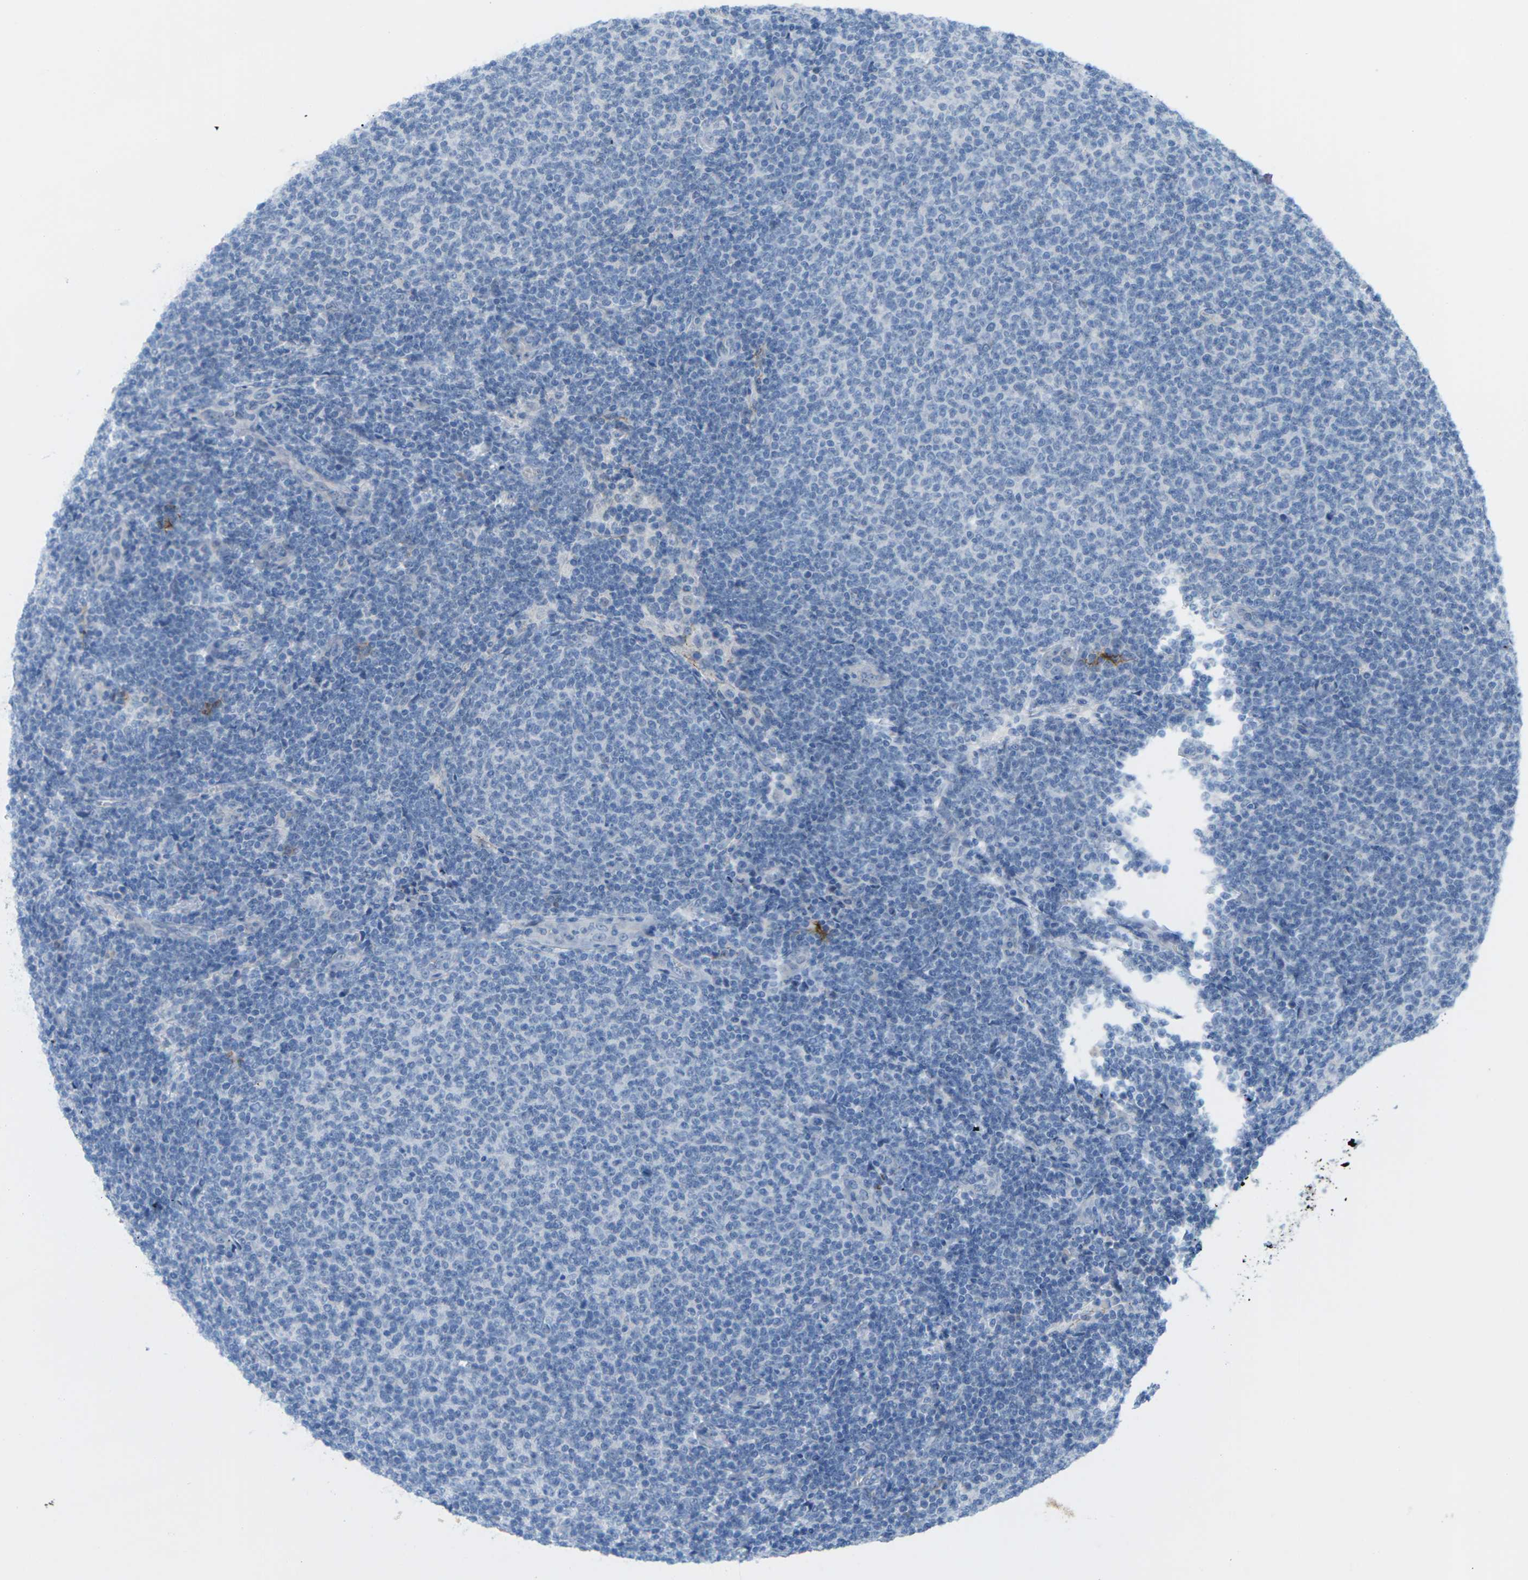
{"staining": {"intensity": "negative", "quantity": "none", "location": "none"}, "tissue": "lymphoma", "cell_type": "Tumor cells", "image_type": "cancer", "snomed": [{"axis": "morphology", "description": "Malignant lymphoma, non-Hodgkin's type, Low grade"}, {"axis": "topography", "description": "Lymph node"}], "caption": "Protein analysis of malignant lymphoma, non-Hodgkin's type (low-grade) displays no significant positivity in tumor cells.", "gene": "CLDN3", "patient": {"sex": "male", "age": 66}}